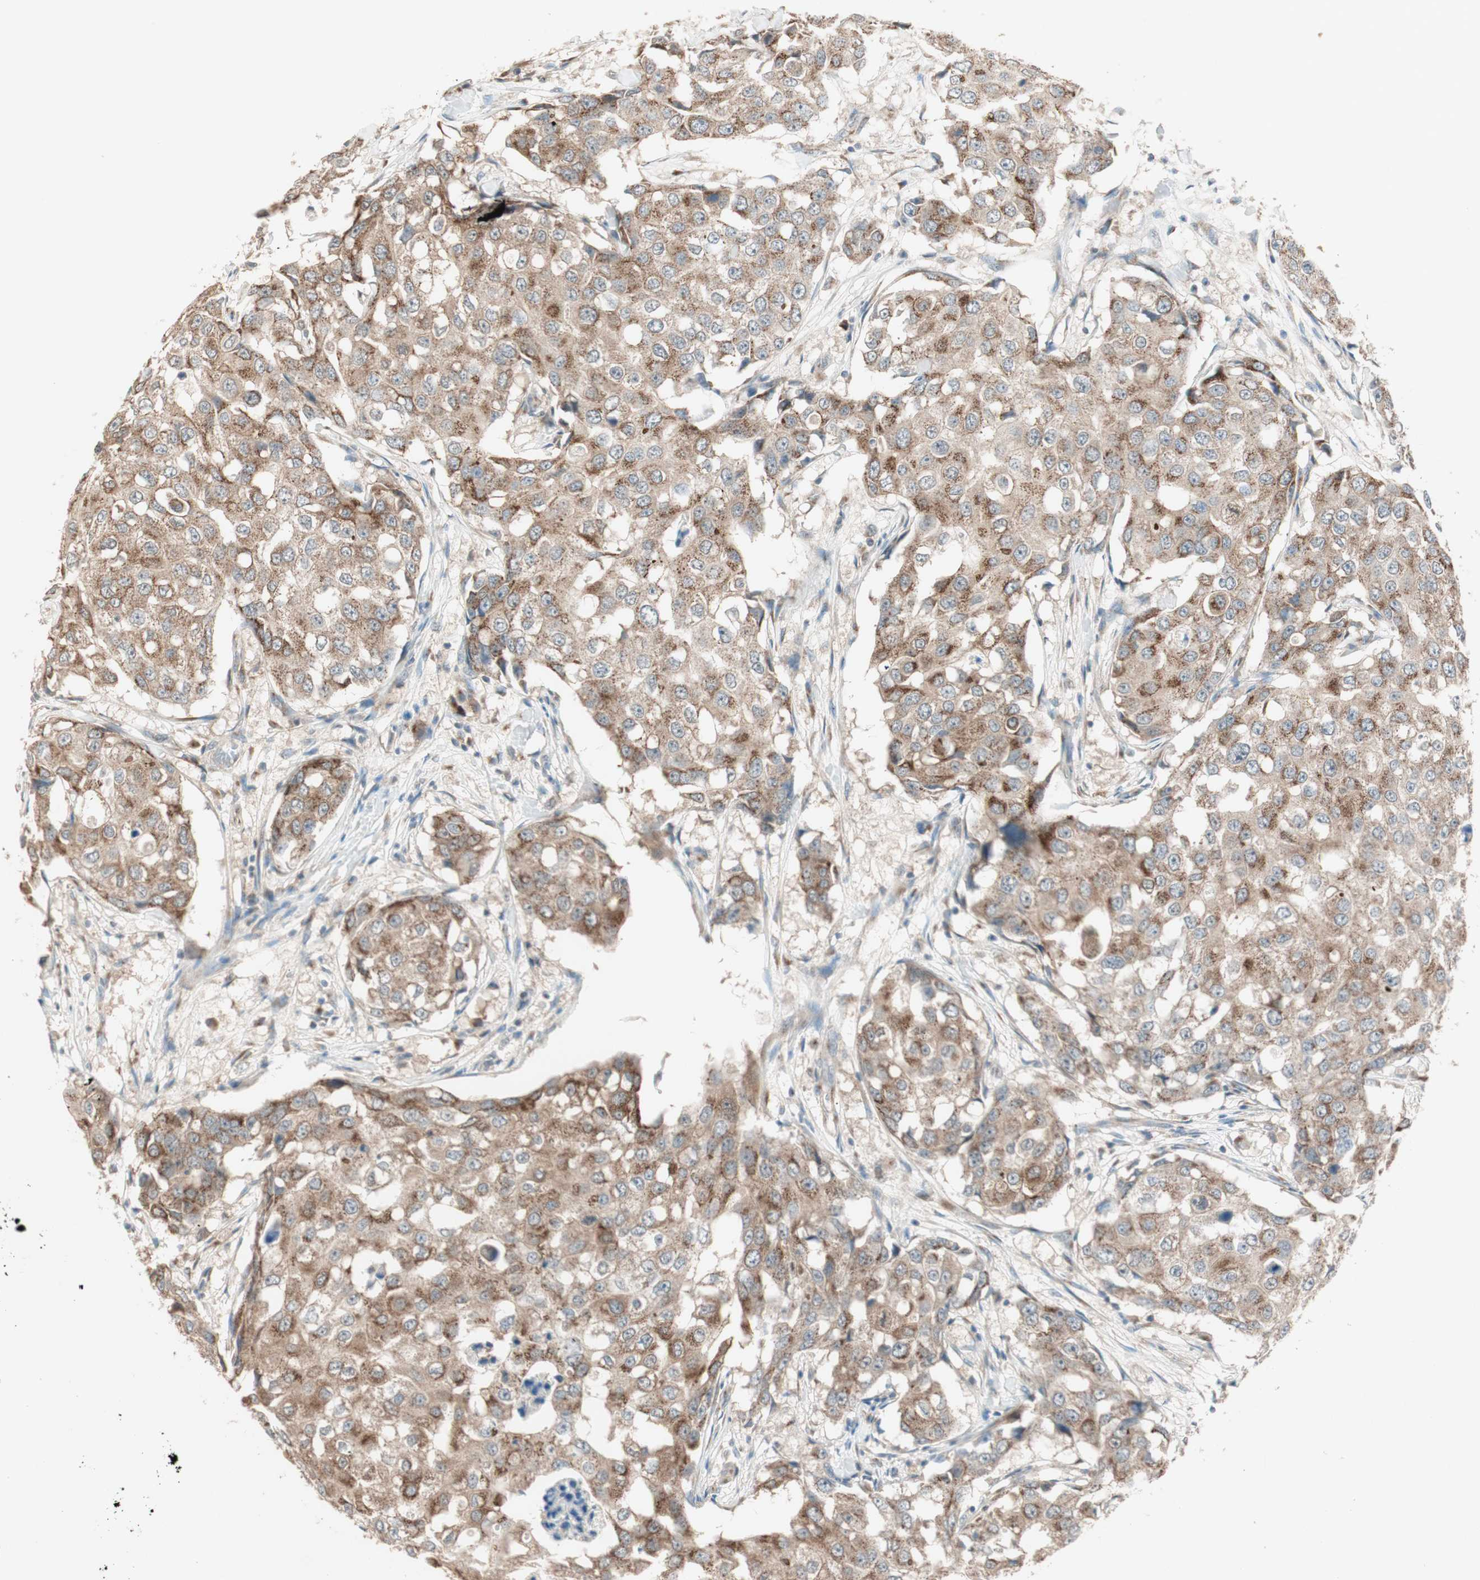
{"staining": {"intensity": "moderate", "quantity": ">75%", "location": "cytoplasmic/membranous"}, "tissue": "breast cancer", "cell_type": "Tumor cells", "image_type": "cancer", "snomed": [{"axis": "morphology", "description": "Duct carcinoma"}, {"axis": "topography", "description": "Breast"}], "caption": "A medium amount of moderate cytoplasmic/membranous positivity is seen in approximately >75% of tumor cells in breast cancer (invasive ductal carcinoma) tissue.", "gene": "SEC16A", "patient": {"sex": "female", "age": 27}}